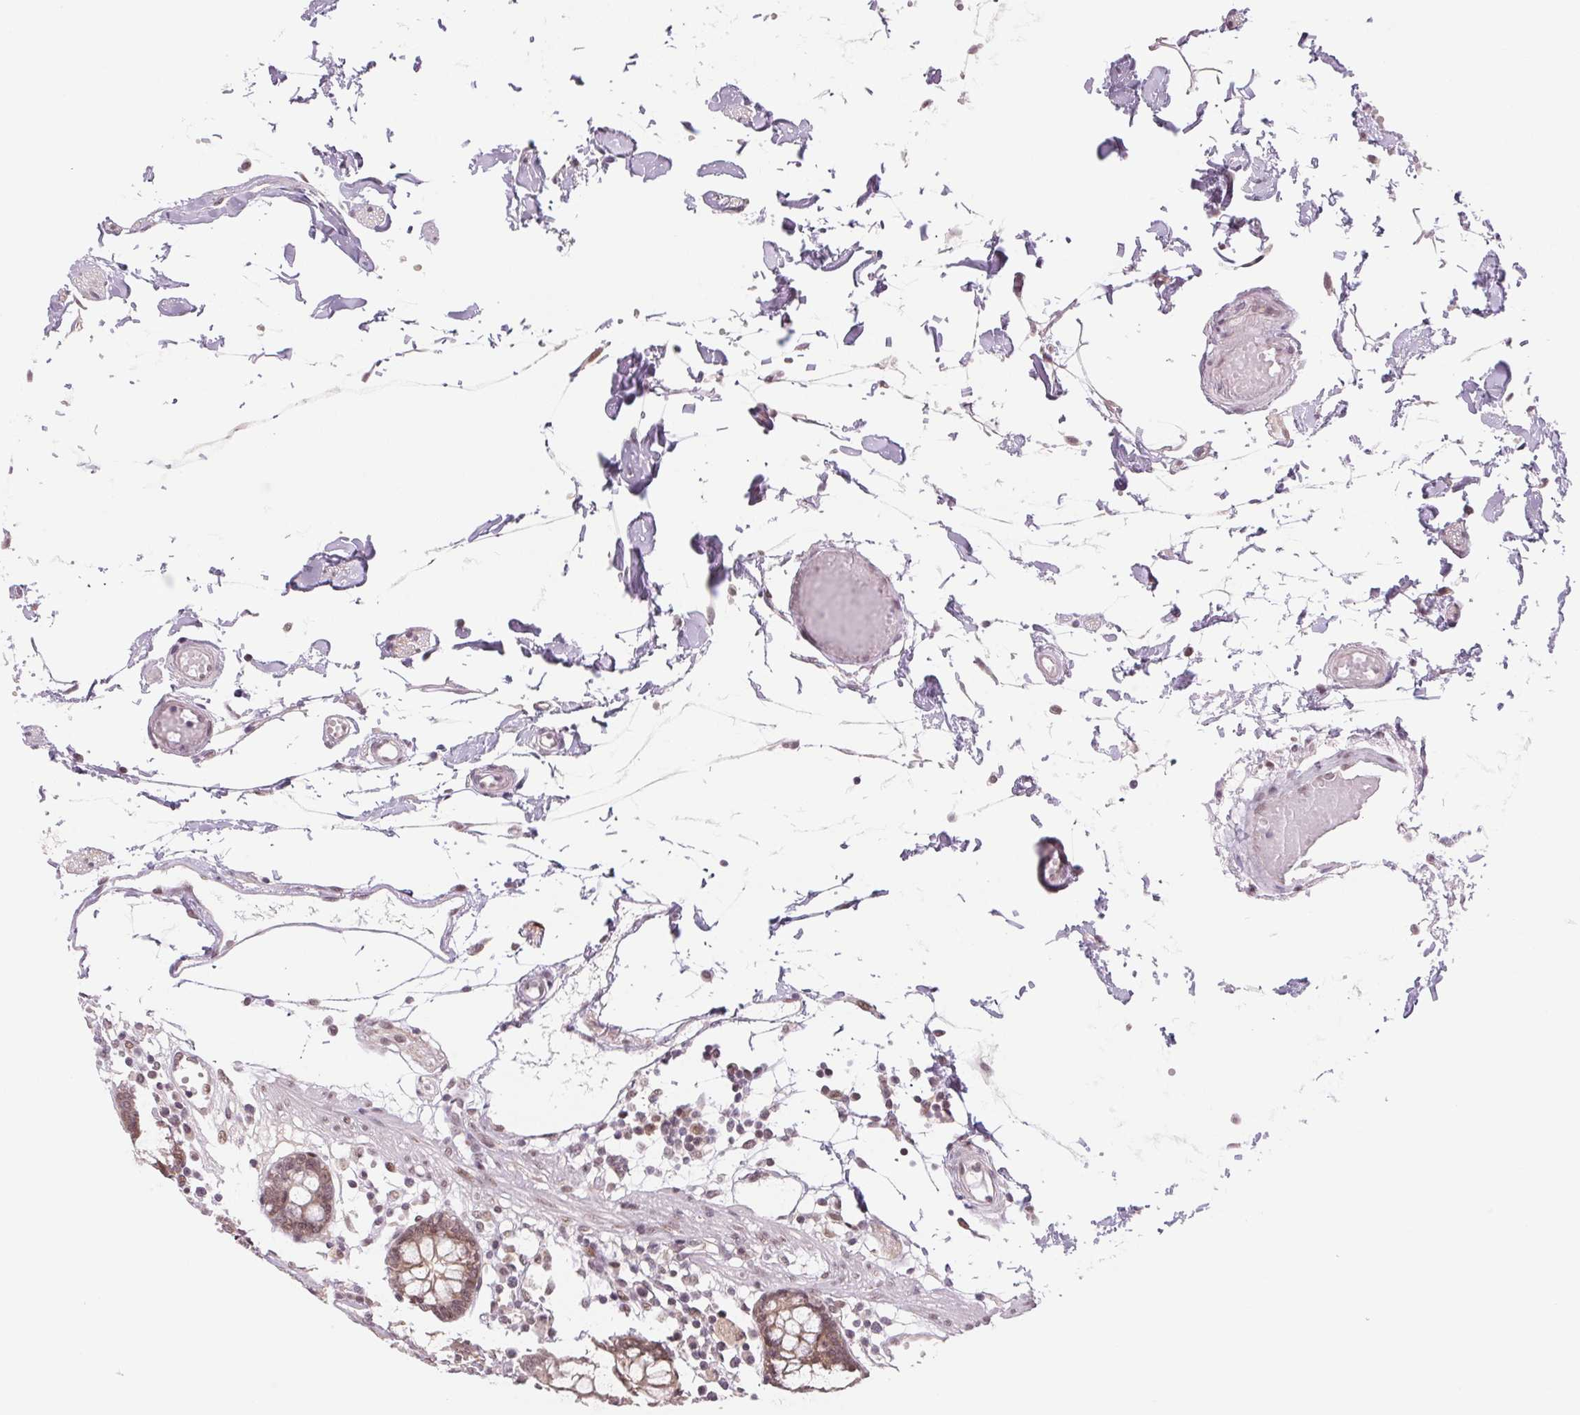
{"staining": {"intensity": "weak", "quantity": ">75%", "location": "nuclear"}, "tissue": "colon", "cell_type": "Endothelial cells", "image_type": "normal", "snomed": [{"axis": "morphology", "description": "Normal tissue, NOS"}, {"axis": "morphology", "description": "Adenocarcinoma, NOS"}, {"axis": "topography", "description": "Colon"}], "caption": "Protein expression analysis of unremarkable colon reveals weak nuclear expression in approximately >75% of endothelial cells. The protein of interest is stained brown, and the nuclei are stained in blue (DAB IHC with brightfield microscopy, high magnification).", "gene": "DNAJB6", "patient": {"sex": "male", "age": 83}}